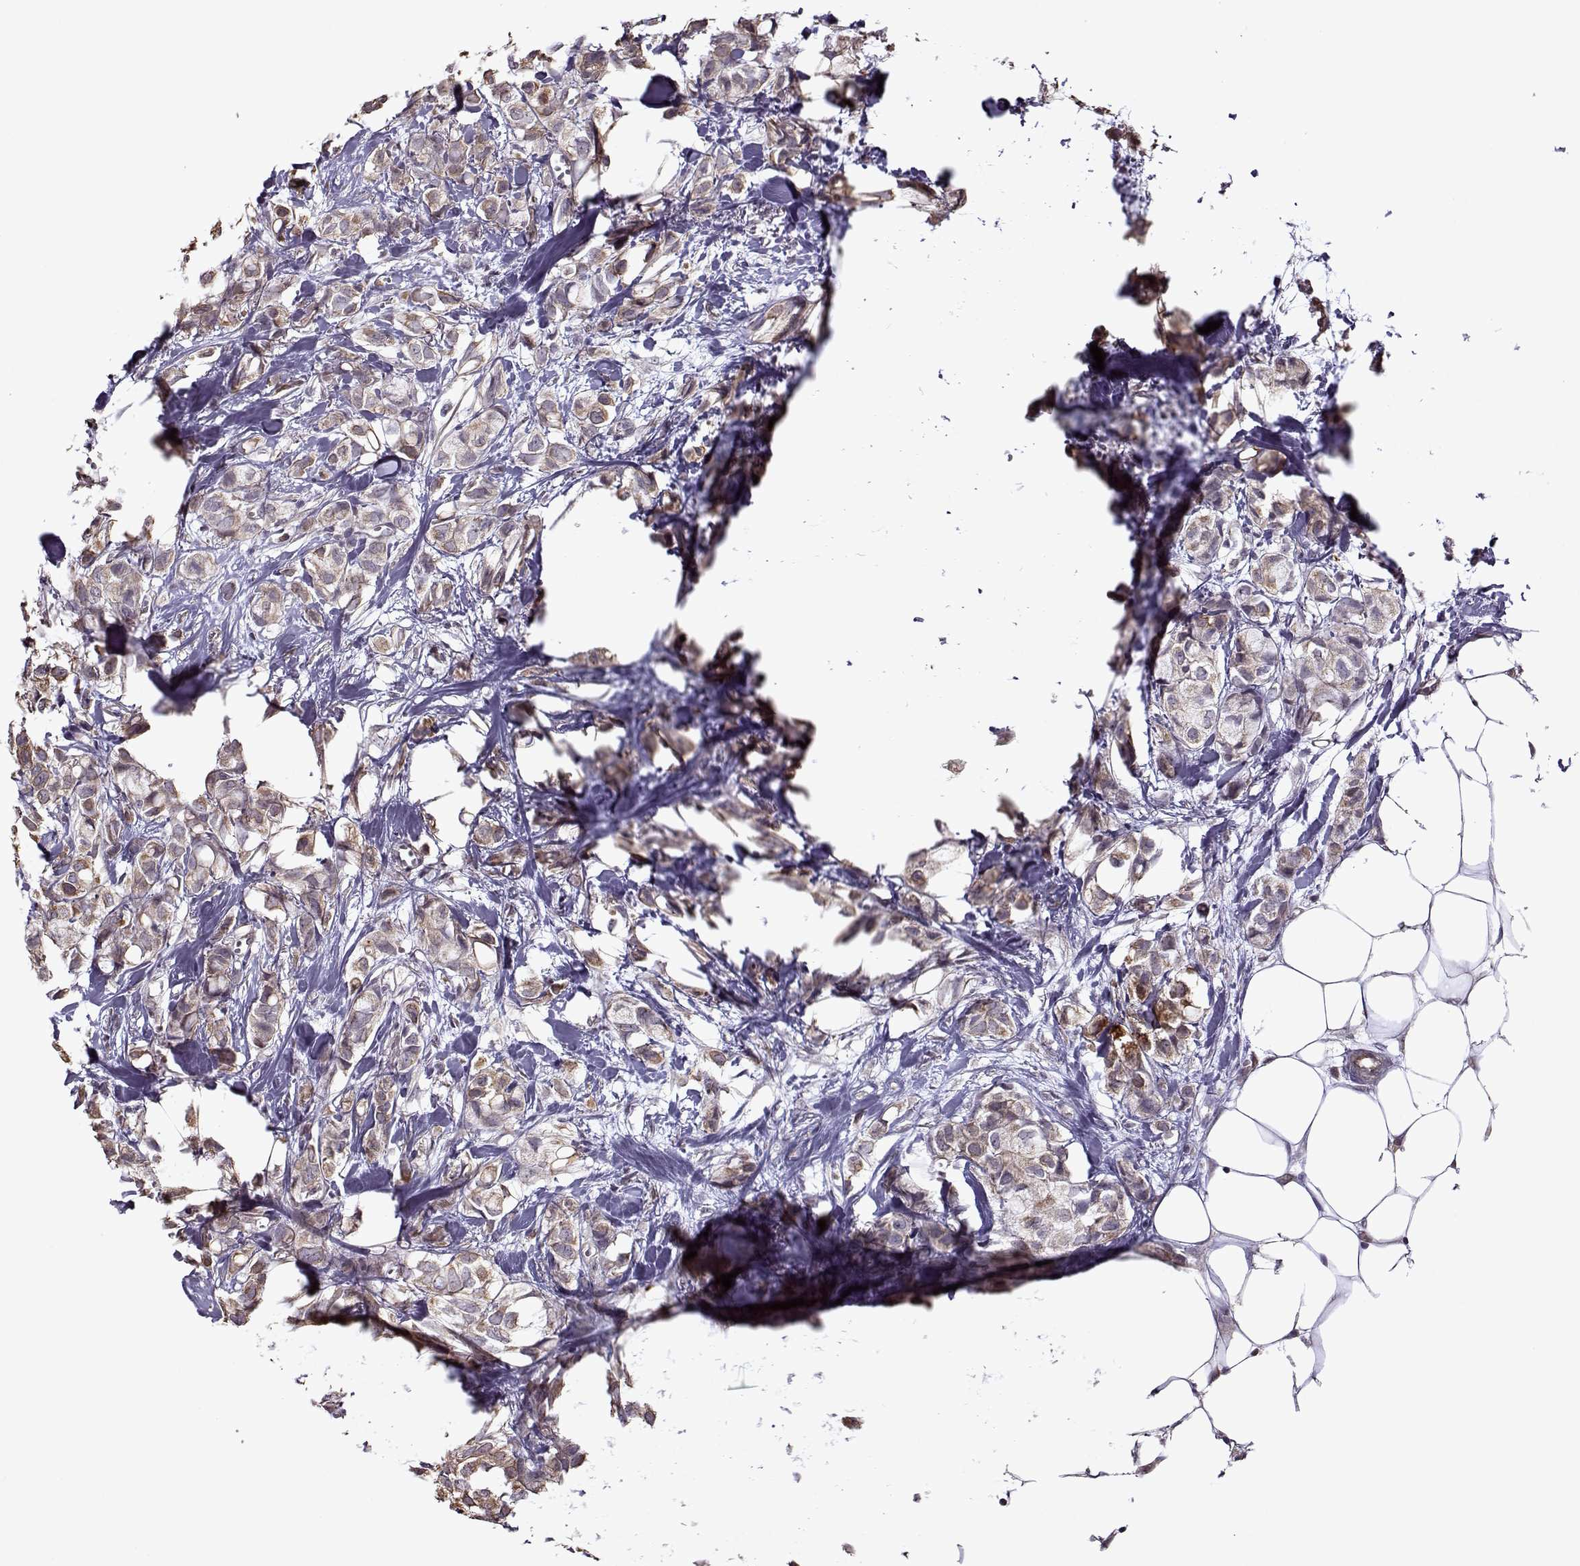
{"staining": {"intensity": "weak", "quantity": ">75%", "location": "cytoplasmic/membranous"}, "tissue": "breast cancer", "cell_type": "Tumor cells", "image_type": "cancer", "snomed": [{"axis": "morphology", "description": "Duct carcinoma"}, {"axis": "topography", "description": "Breast"}], "caption": "Breast cancer stained with DAB (3,3'-diaminobenzidine) IHC shows low levels of weak cytoplasmic/membranous staining in approximately >75% of tumor cells.", "gene": "KRT9", "patient": {"sex": "female", "age": 85}}